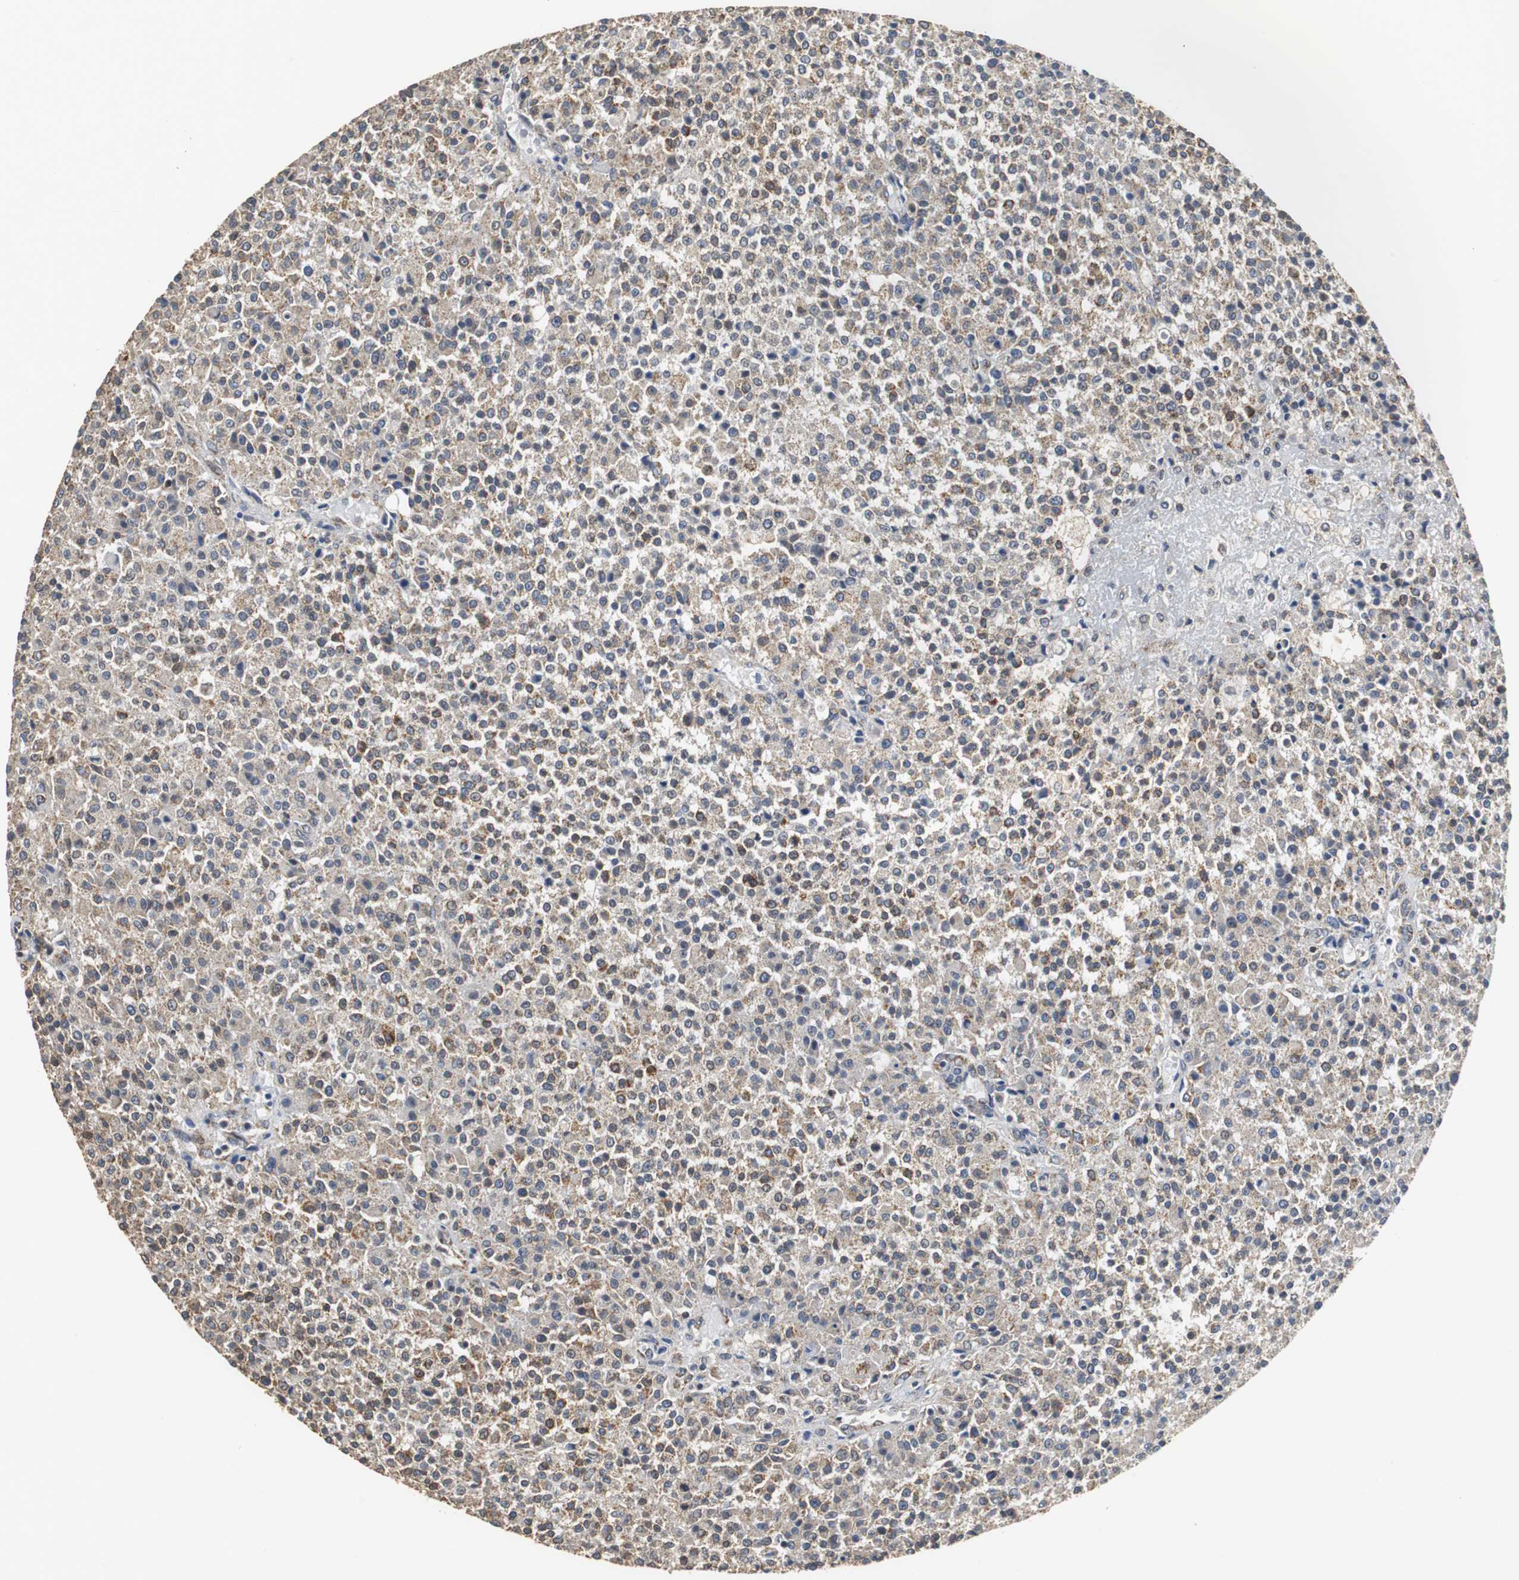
{"staining": {"intensity": "moderate", "quantity": "<25%", "location": "cytoplasmic/membranous"}, "tissue": "testis cancer", "cell_type": "Tumor cells", "image_type": "cancer", "snomed": [{"axis": "morphology", "description": "Seminoma, NOS"}, {"axis": "topography", "description": "Testis"}], "caption": "A low amount of moderate cytoplasmic/membranous expression is identified in about <25% of tumor cells in testis cancer tissue.", "gene": "HMGCL", "patient": {"sex": "male", "age": 59}}